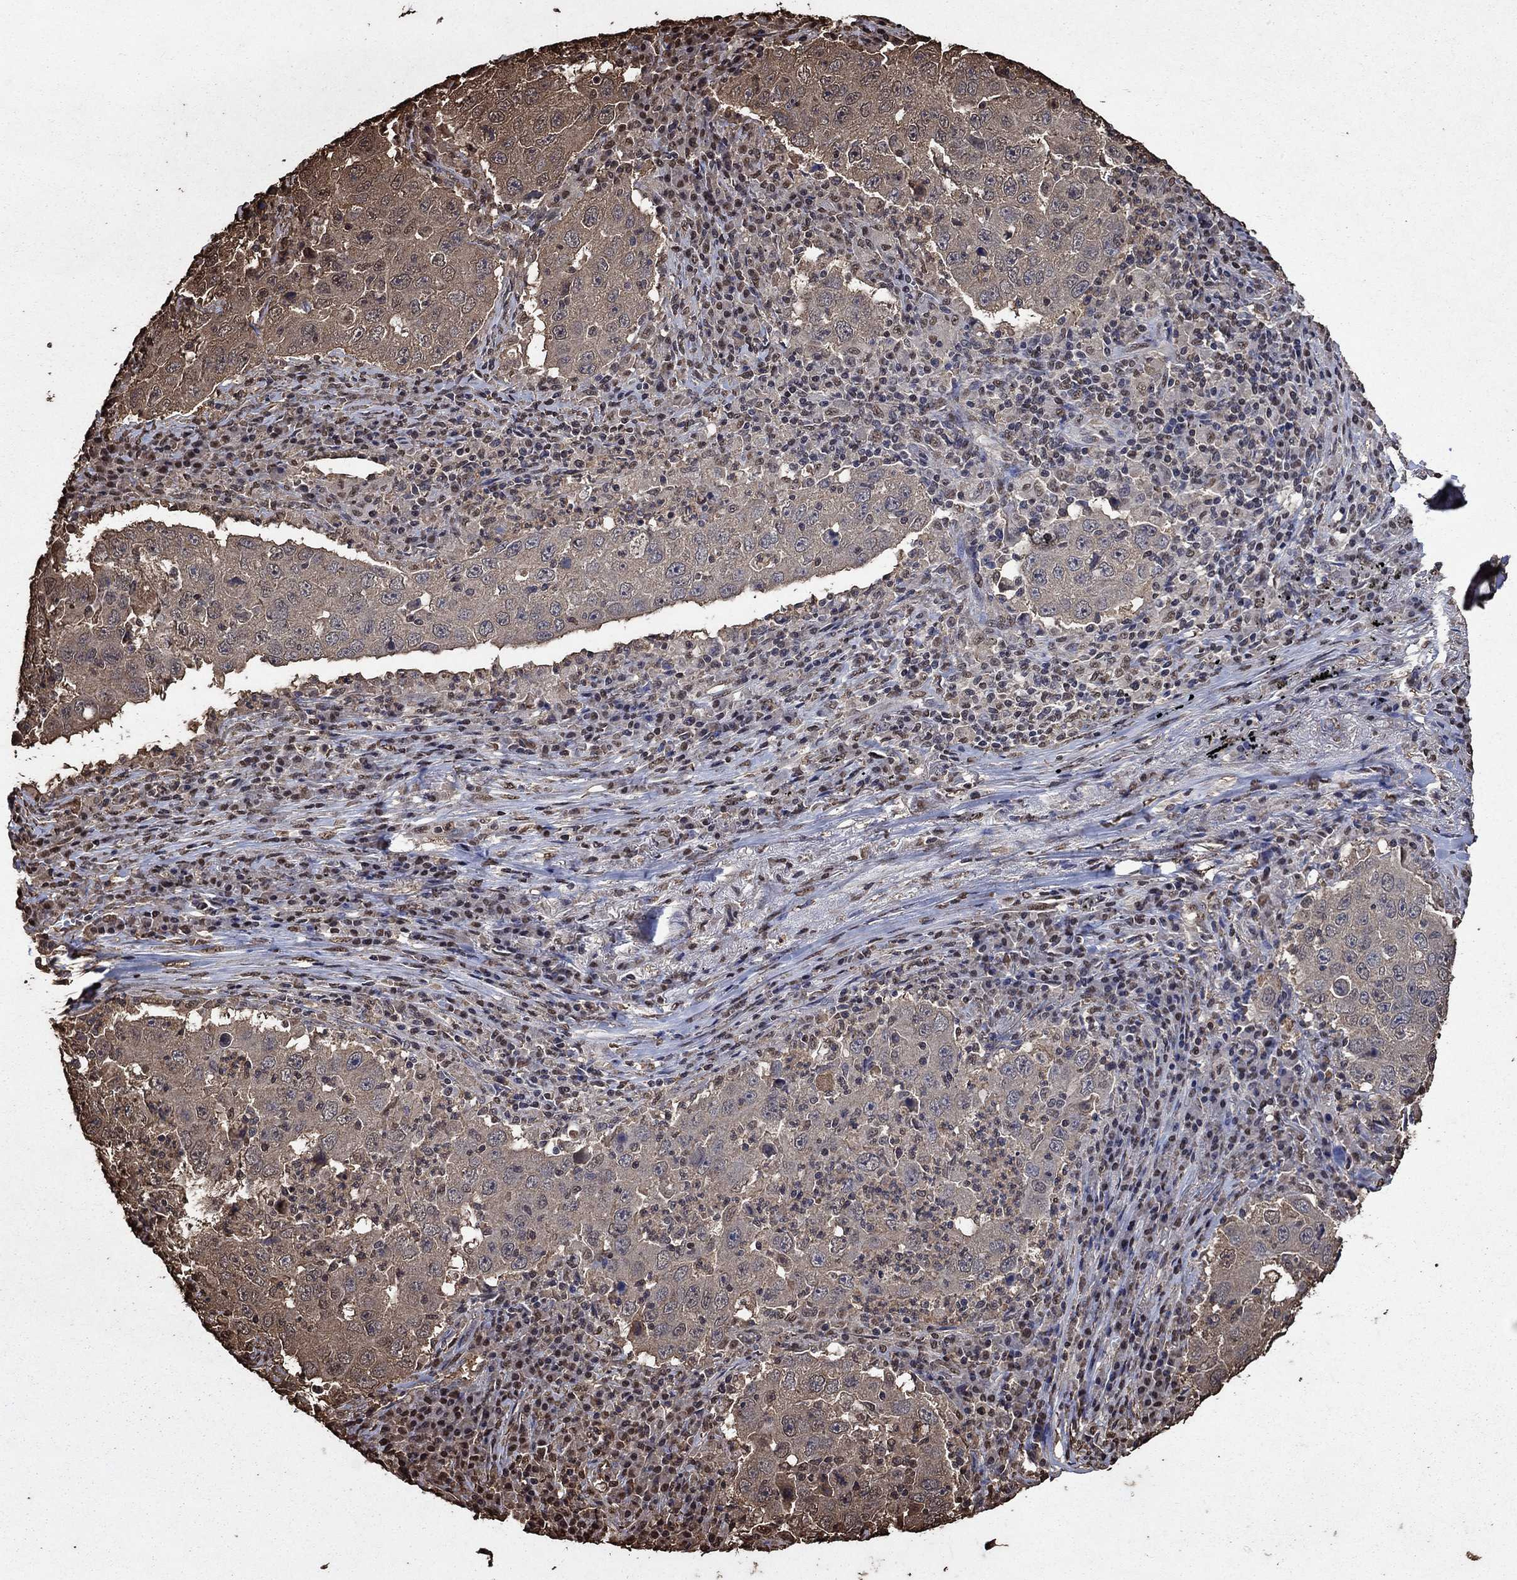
{"staining": {"intensity": "weak", "quantity": "<25%", "location": "cytoplasmic/membranous"}, "tissue": "lung cancer", "cell_type": "Tumor cells", "image_type": "cancer", "snomed": [{"axis": "morphology", "description": "Adenocarcinoma, NOS"}, {"axis": "topography", "description": "Lung"}], "caption": "Lung cancer (adenocarcinoma) was stained to show a protein in brown. There is no significant expression in tumor cells. Brightfield microscopy of IHC stained with DAB (3,3'-diaminobenzidine) (brown) and hematoxylin (blue), captured at high magnification.", "gene": "GAPDH", "patient": {"sex": "male", "age": 73}}